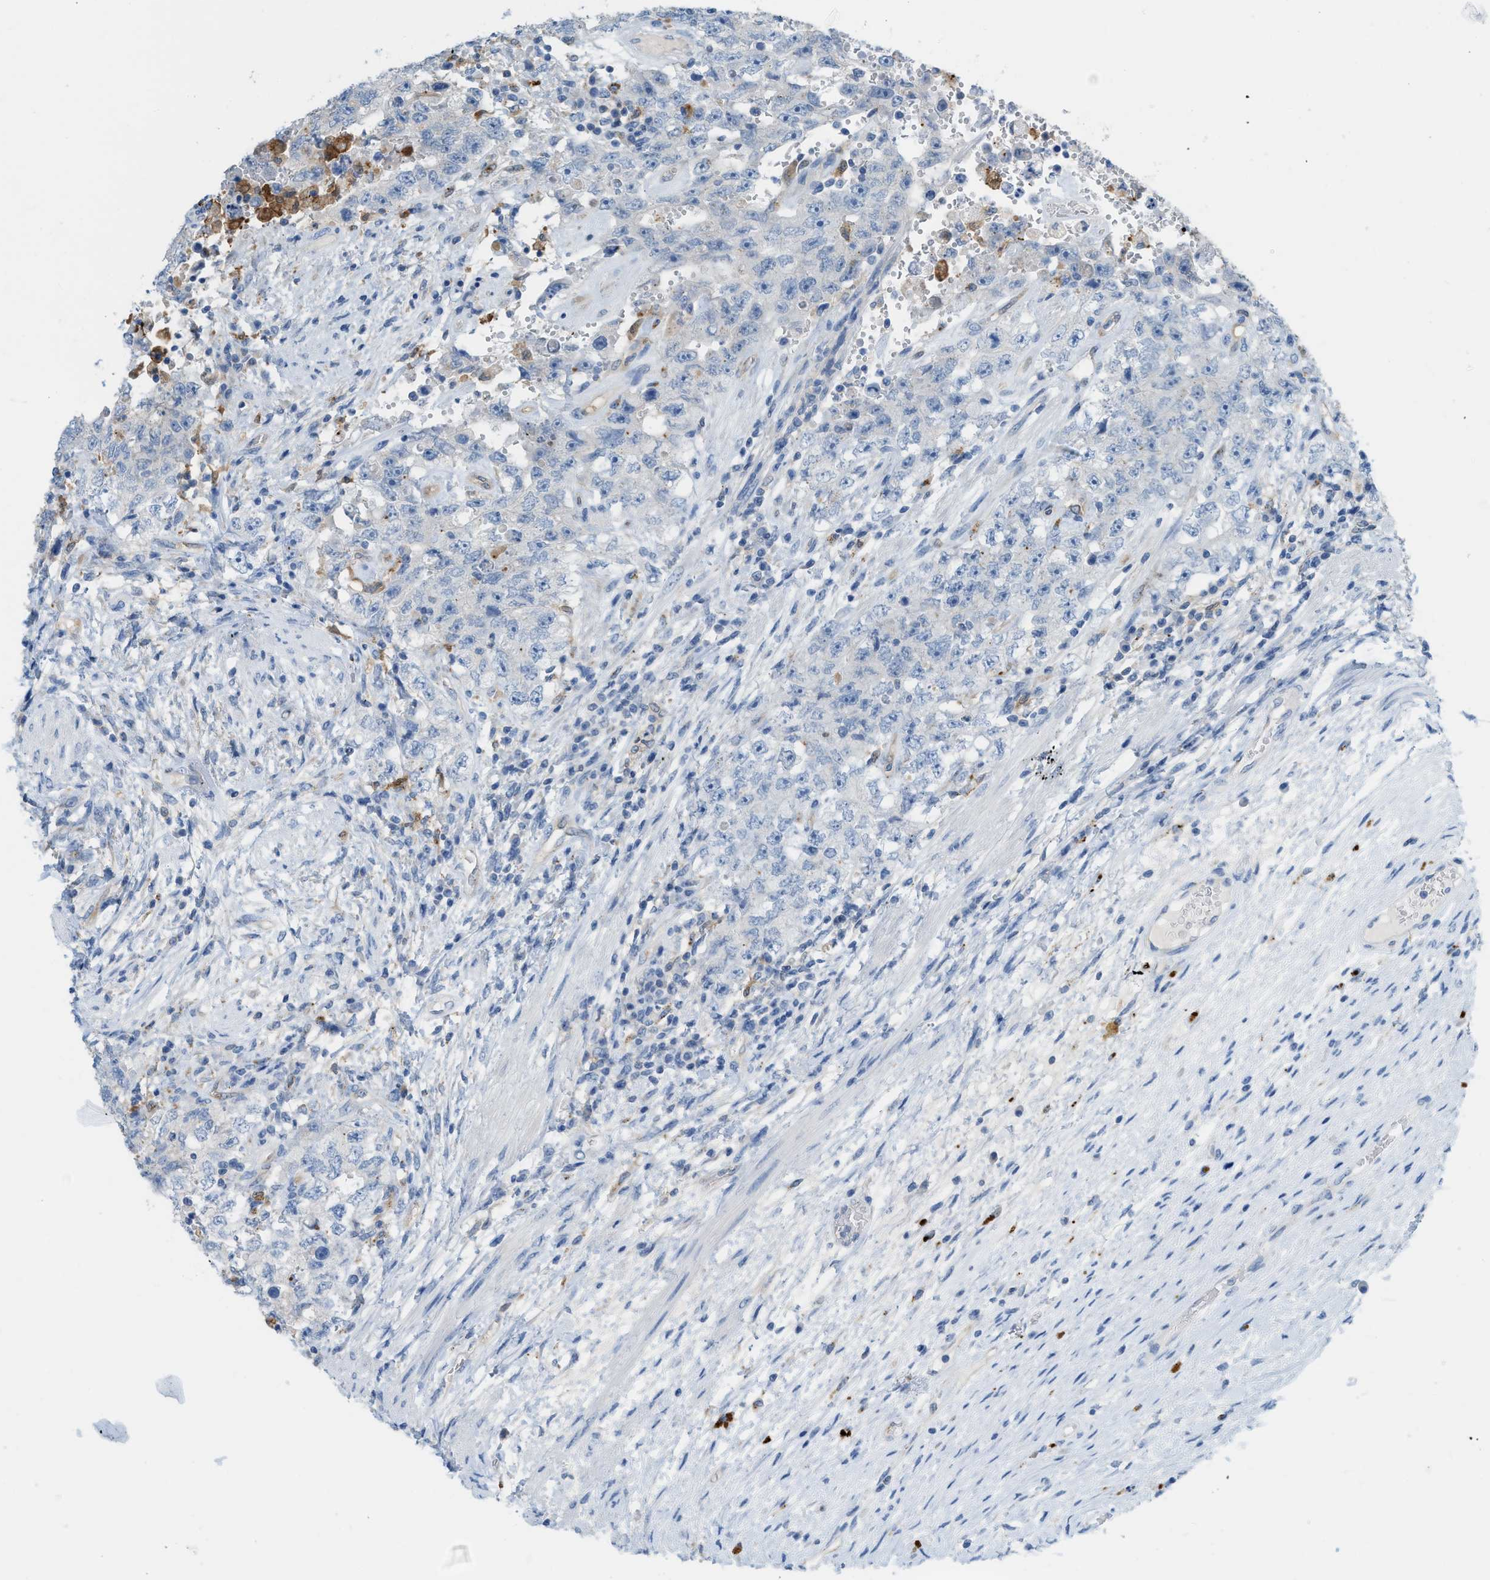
{"staining": {"intensity": "negative", "quantity": "none", "location": "none"}, "tissue": "testis cancer", "cell_type": "Tumor cells", "image_type": "cancer", "snomed": [{"axis": "morphology", "description": "Carcinoma, Embryonal, NOS"}, {"axis": "topography", "description": "Testis"}], "caption": "This is an IHC micrograph of testis cancer (embryonal carcinoma). There is no positivity in tumor cells.", "gene": "CSTB", "patient": {"sex": "male", "age": 26}}